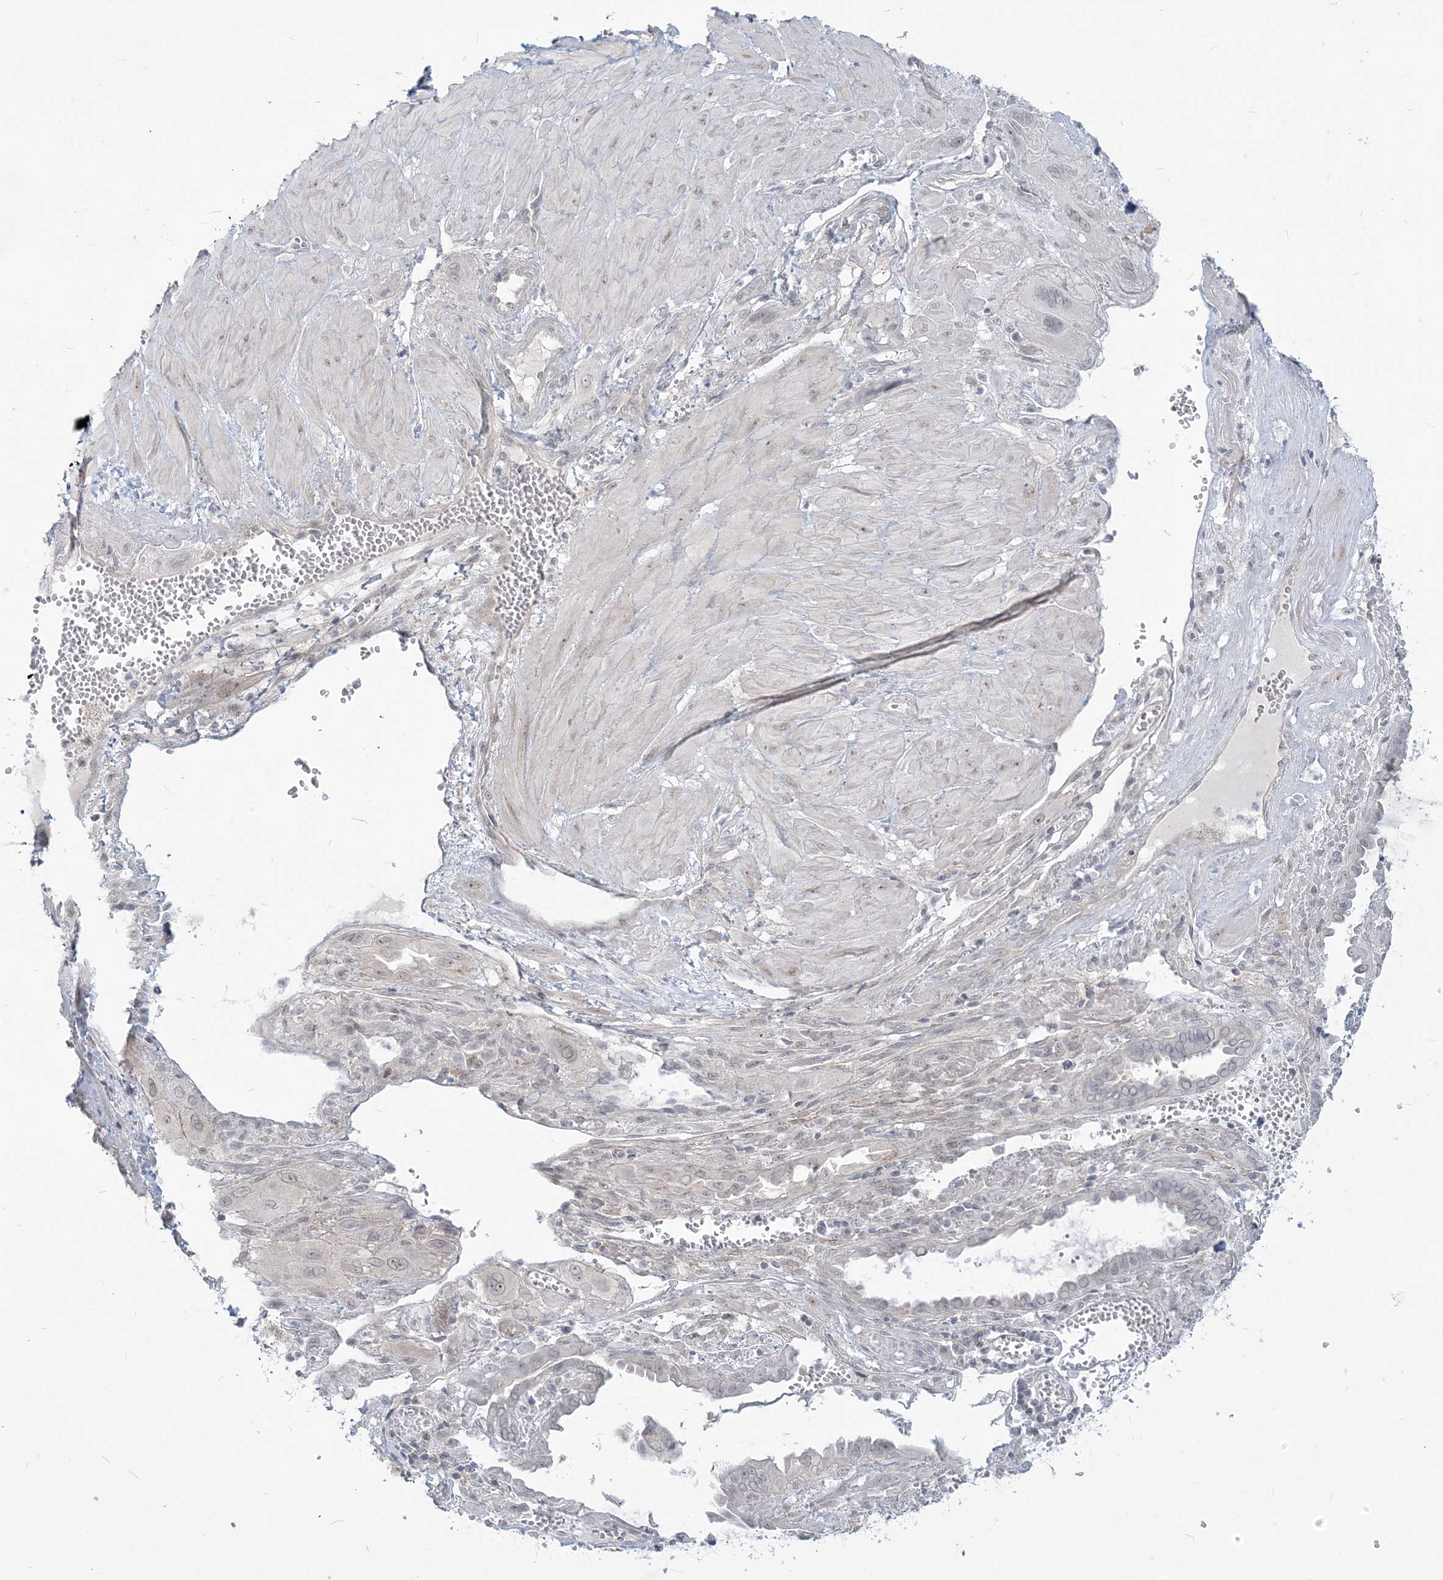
{"staining": {"intensity": "negative", "quantity": "none", "location": "none"}, "tissue": "cervical cancer", "cell_type": "Tumor cells", "image_type": "cancer", "snomed": [{"axis": "morphology", "description": "Squamous cell carcinoma, NOS"}, {"axis": "topography", "description": "Cervix"}], "caption": "Immunohistochemistry photomicrograph of cervical cancer stained for a protein (brown), which demonstrates no expression in tumor cells. (Immunohistochemistry, brightfield microscopy, high magnification).", "gene": "SDAD1", "patient": {"sex": "female", "age": 34}}